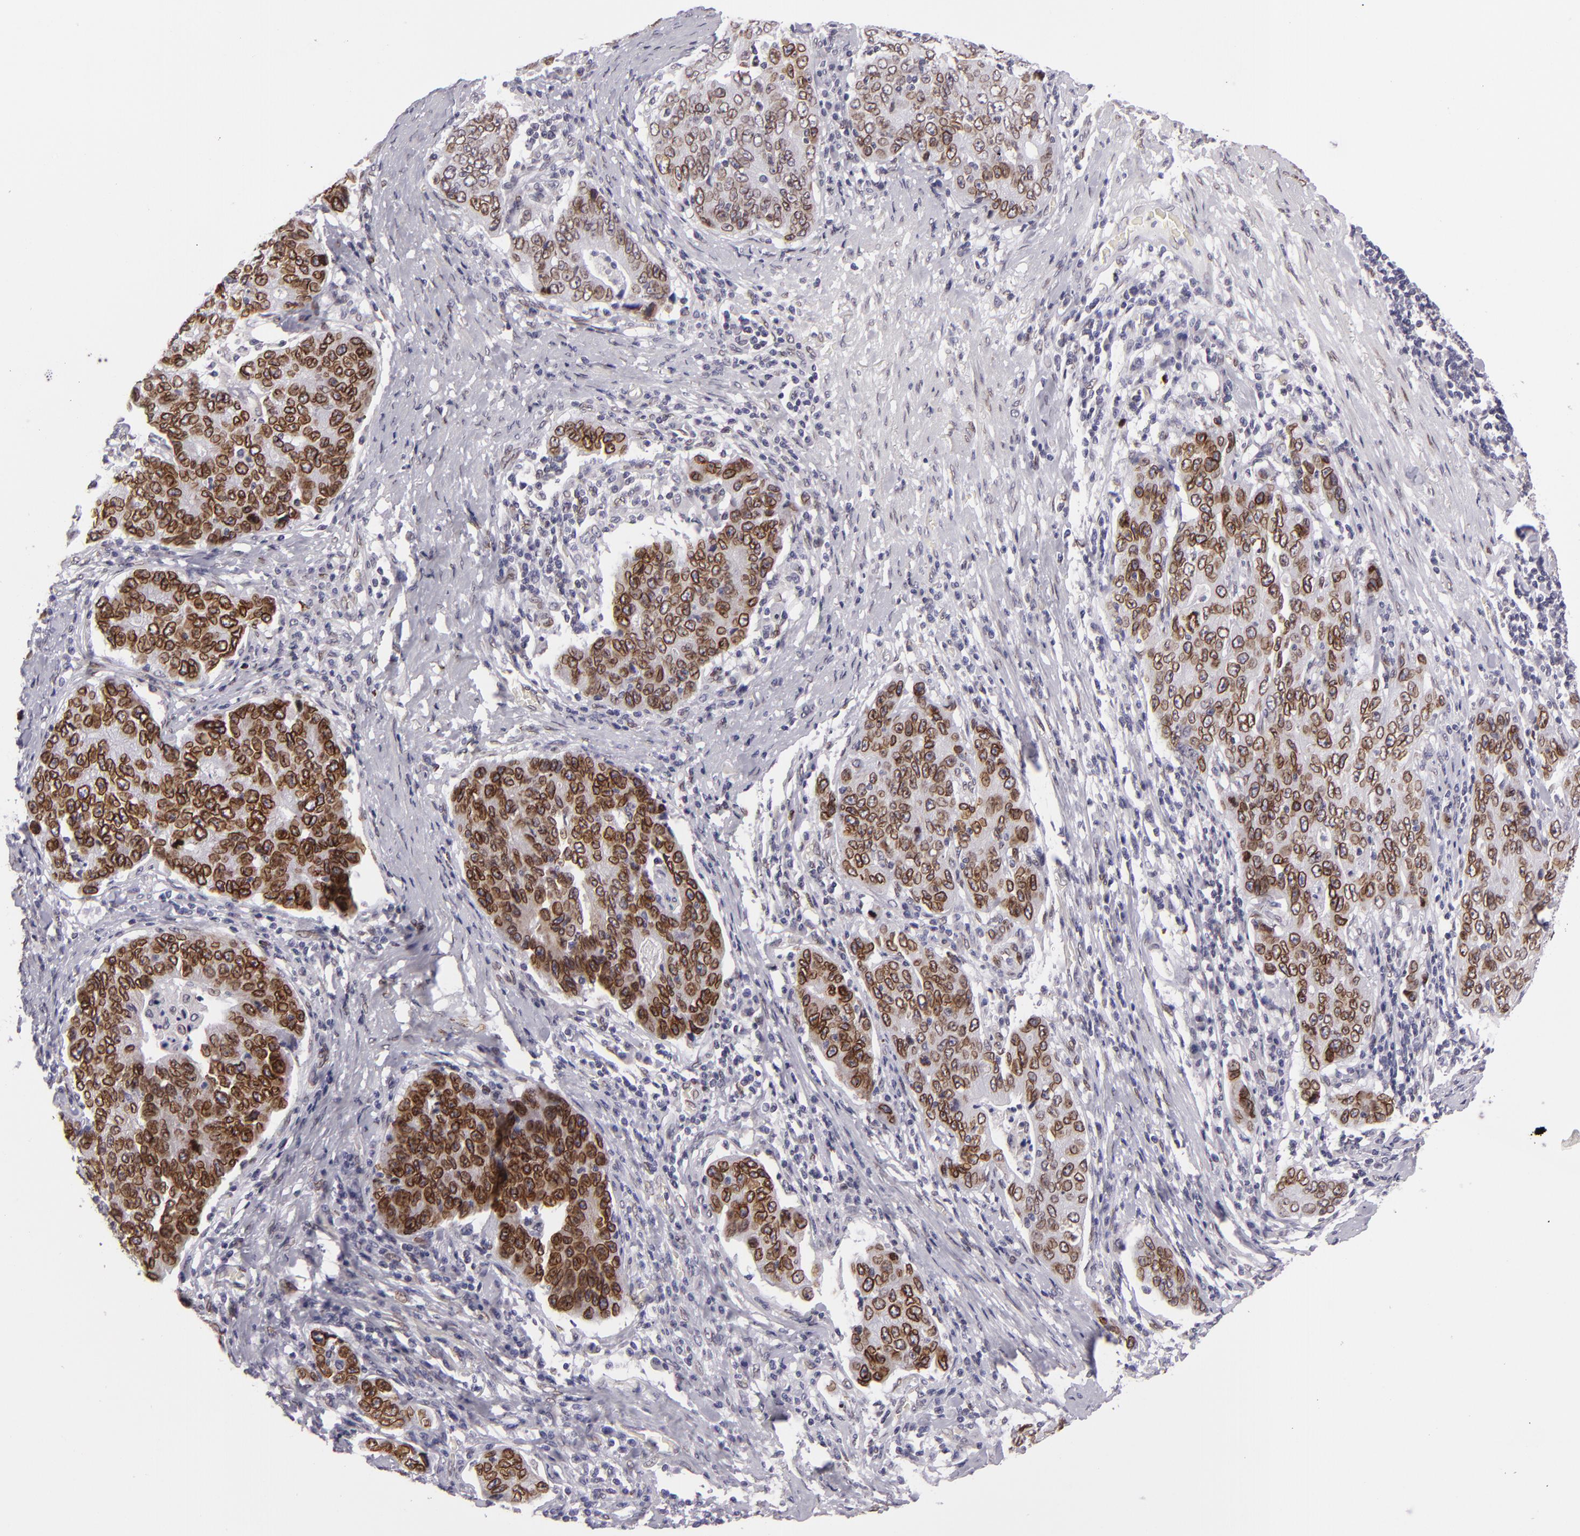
{"staining": {"intensity": "strong", "quantity": ">75%", "location": "nuclear"}, "tissue": "stomach cancer", "cell_type": "Tumor cells", "image_type": "cancer", "snomed": [{"axis": "morphology", "description": "Adenocarcinoma, NOS"}, {"axis": "topography", "description": "Esophagus"}, {"axis": "topography", "description": "Stomach"}], "caption": "Stomach adenocarcinoma stained for a protein (brown) exhibits strong nuclear positive positivity in approximately >75% of tumor cells.", "gene": "EMD", "patient": {"sex": "male", "age": 74}}